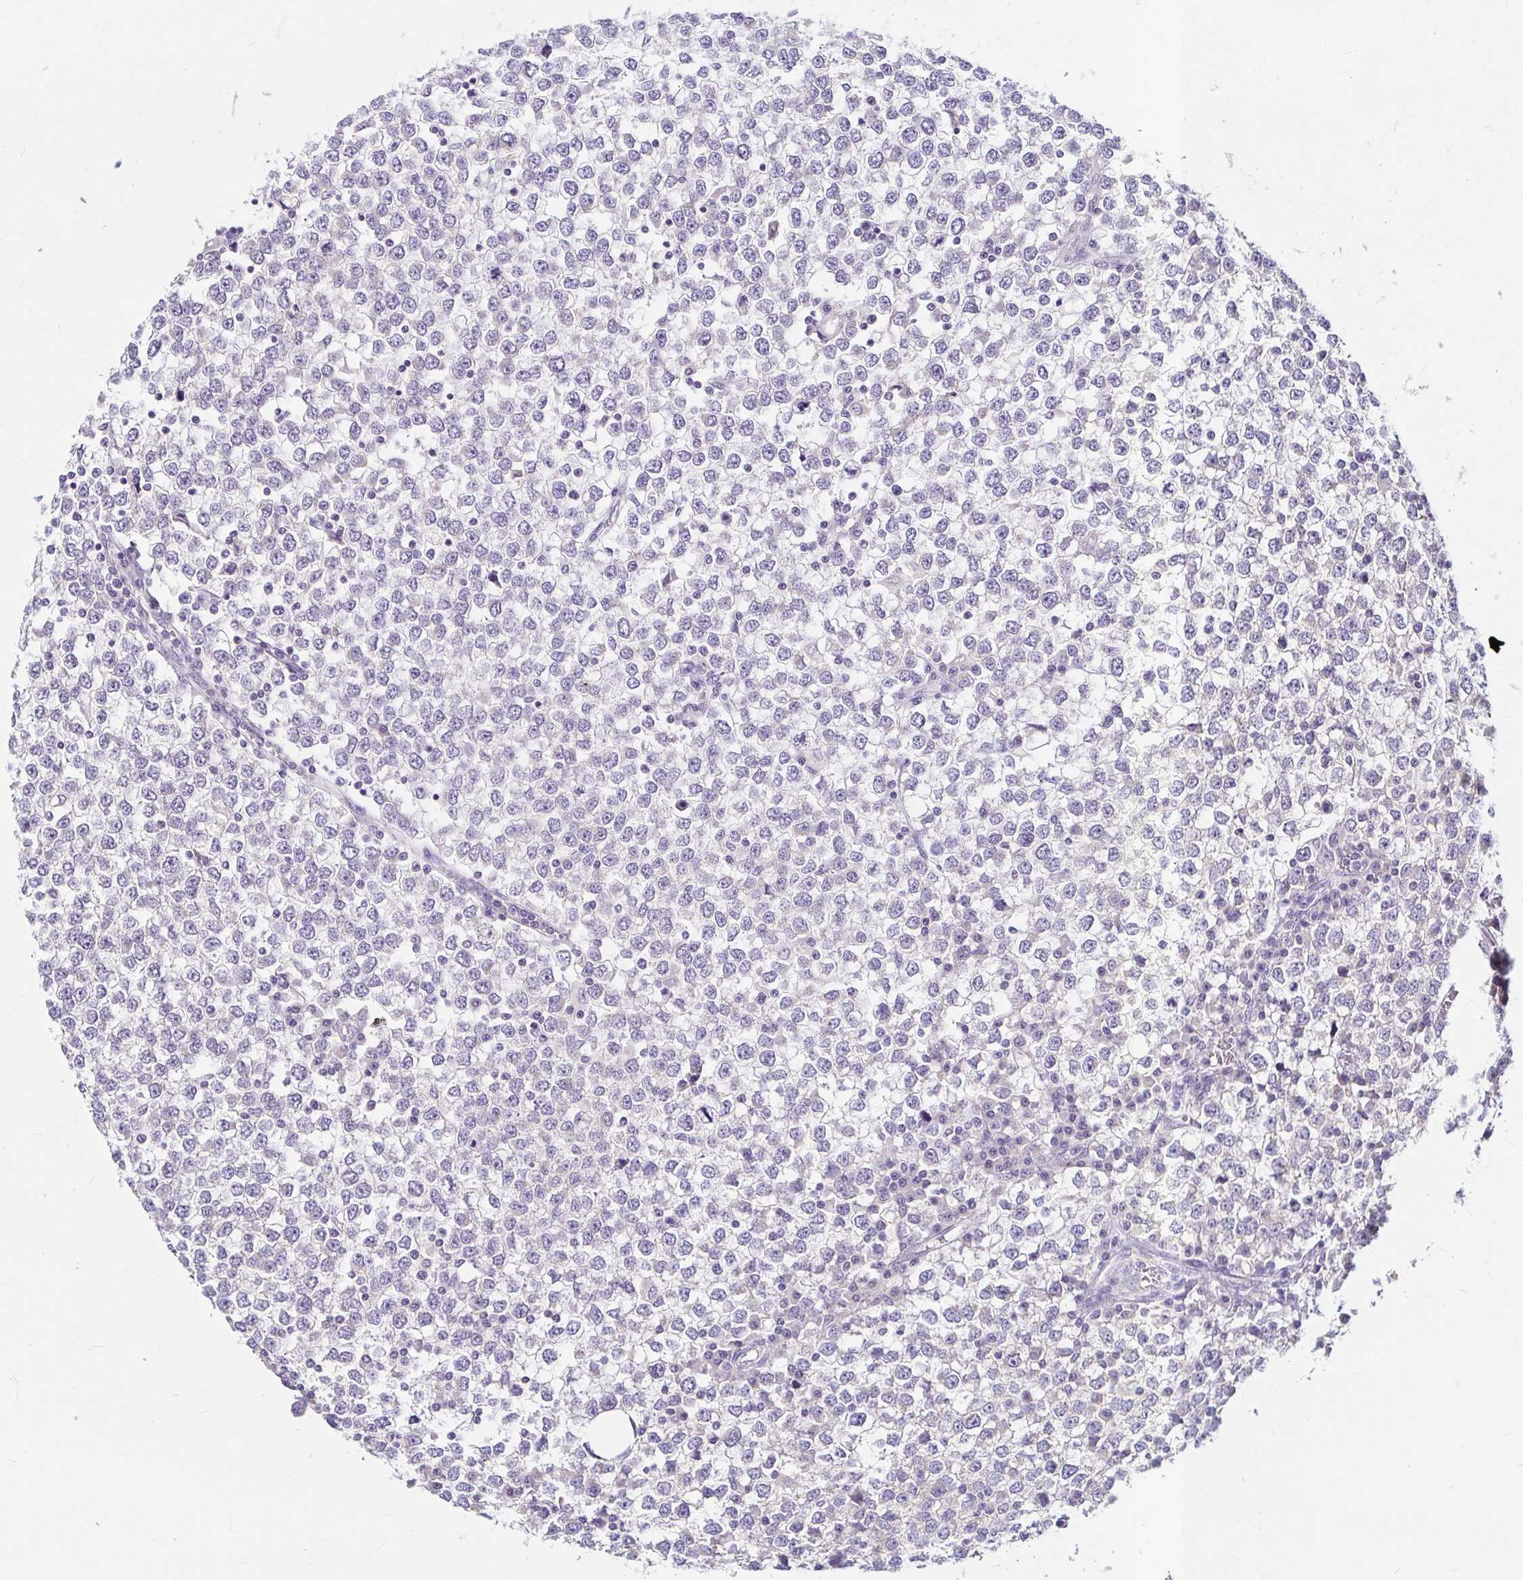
{"staining": {"intensity": "negative", "quantity": "none", "location": "none"}, "tissue": "testis cancer", "cell_type": "Tumor cells", "image_type": "cancer", "snomed": [{"axis": "morphology", "description": "Seminoma, NOS"}, {"axis": "topography", "description": "Testis"}], "caption": "Immunohistochemistry (IHC) of testis cancer demonstrates no positivity in tumor cells.", "gene": "ADH1A", "patient": {"sex": "male", "age": 65}}